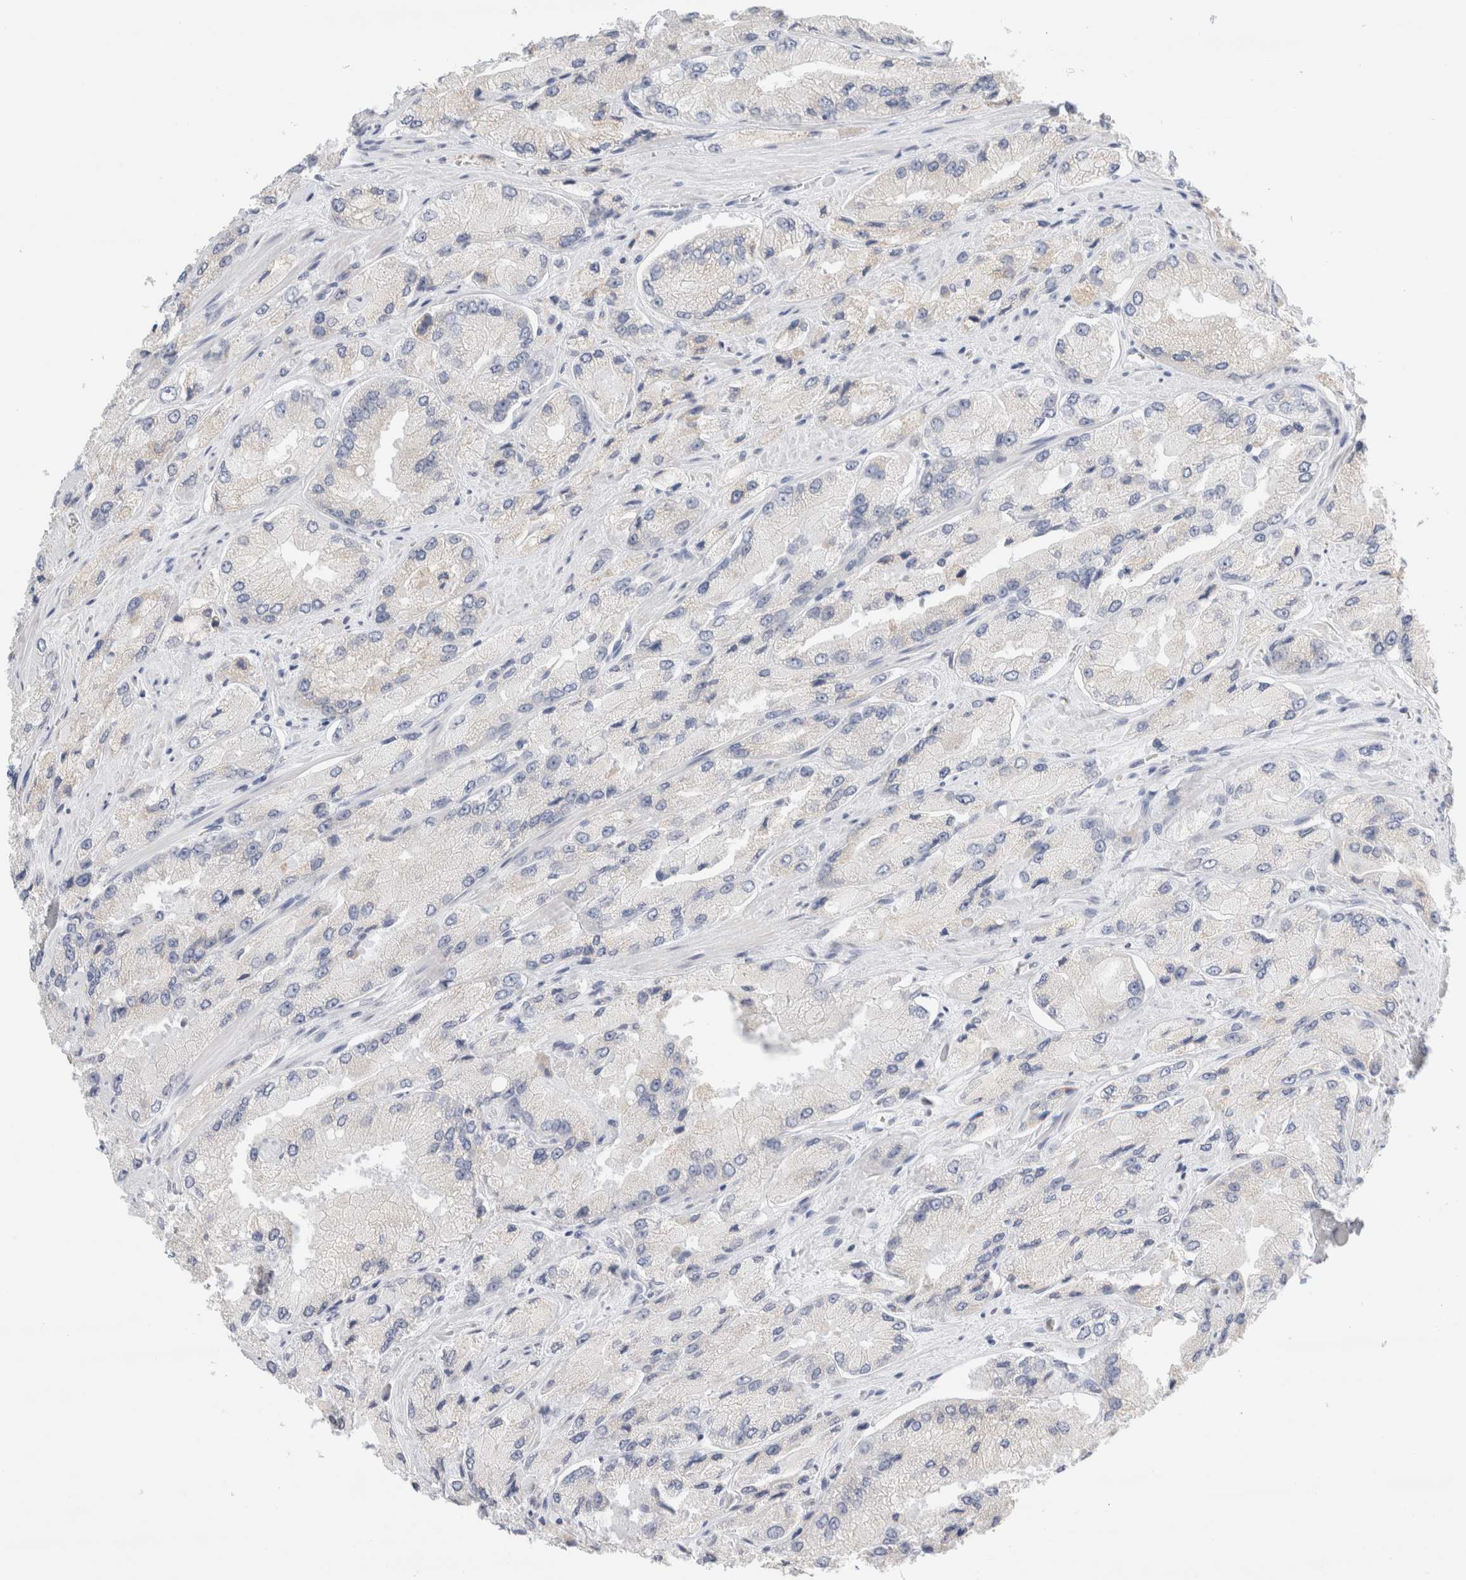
{"staining": {"intensity": "negative", "quantity": "none", "location": "none"}, "tissue": "prostate cancer", "cell_type": "Tumor cells", "image_type": "cancer", "snomed": [{"axis": "morphology", "description": "Adenocarcinoma, High grade"}, {"axis": "topography", "description": "Prostate"}], "caption": "DAB immunohistochemical staining of human prostate cancer (high-grade adenocarcinoma) displays no significant expression in tumor cells. (DAB (3,3'-diaminobenzidine) IHC visualized using brightfield microscopy, high magnification).", "gene": "CSK", "patient": {"sex": "male", "age": 58}}